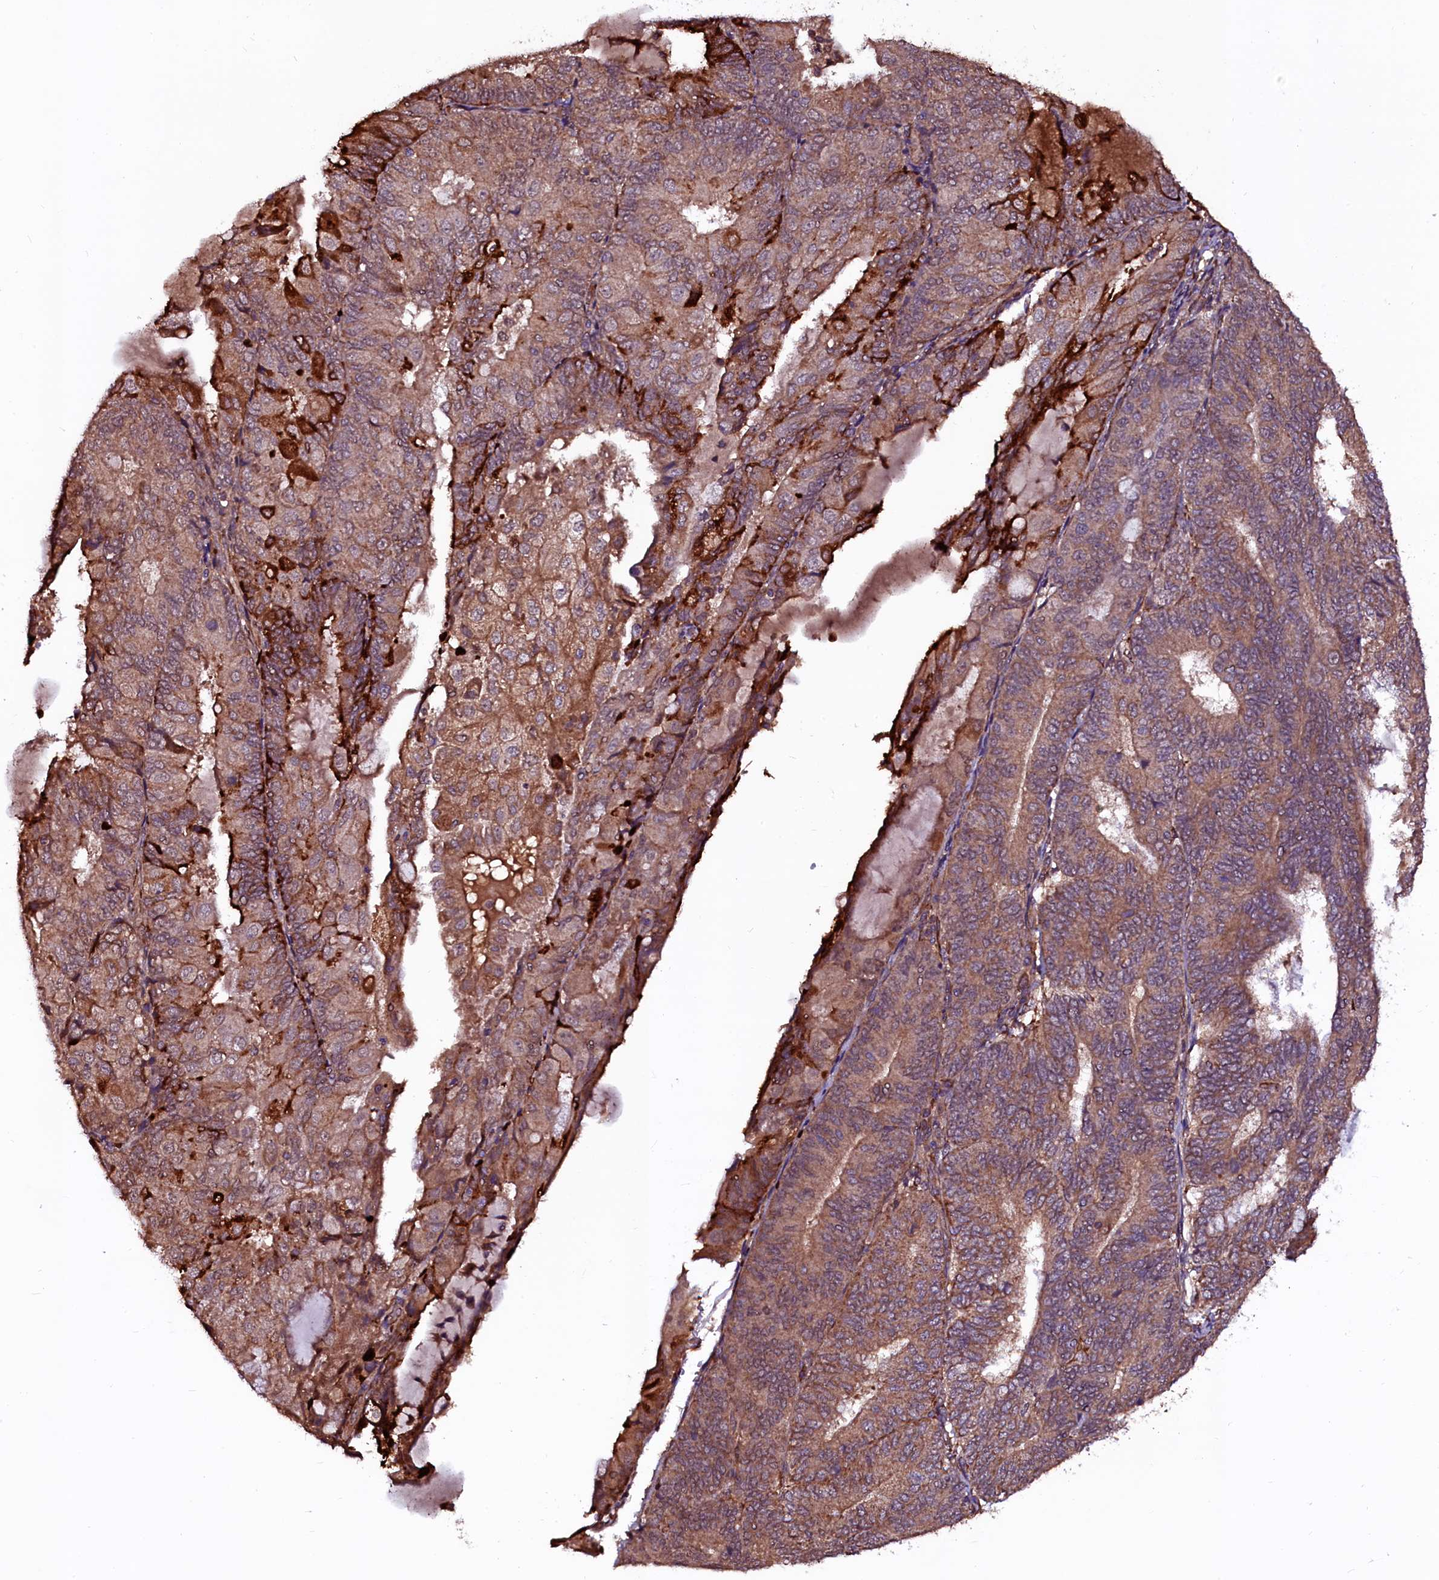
{"staining": {"intensity": "moderate", "quantity": ">75%", "location": "cytoplasmic/membranous"}, "tissue": "endometrial cancer", "cell_type": "Tumor cells", "image_type": "cancer", "snomed": [{"axis": "morphology", "description": "Adenocarcinoma, NOS"}, {"axis": "topography", "description": "Endometrium"}], "caption": "DAB (3,3'-diaminobenzidine) immunohistochemical staining of endometrial cancer (adenocarcinoma) exhibits moderate cytoplasmic/membranous protein positivity in approximately >75% of tumor cells.", "gene": "N4BP1", "patient": {"sex": "female", "age": 81}}